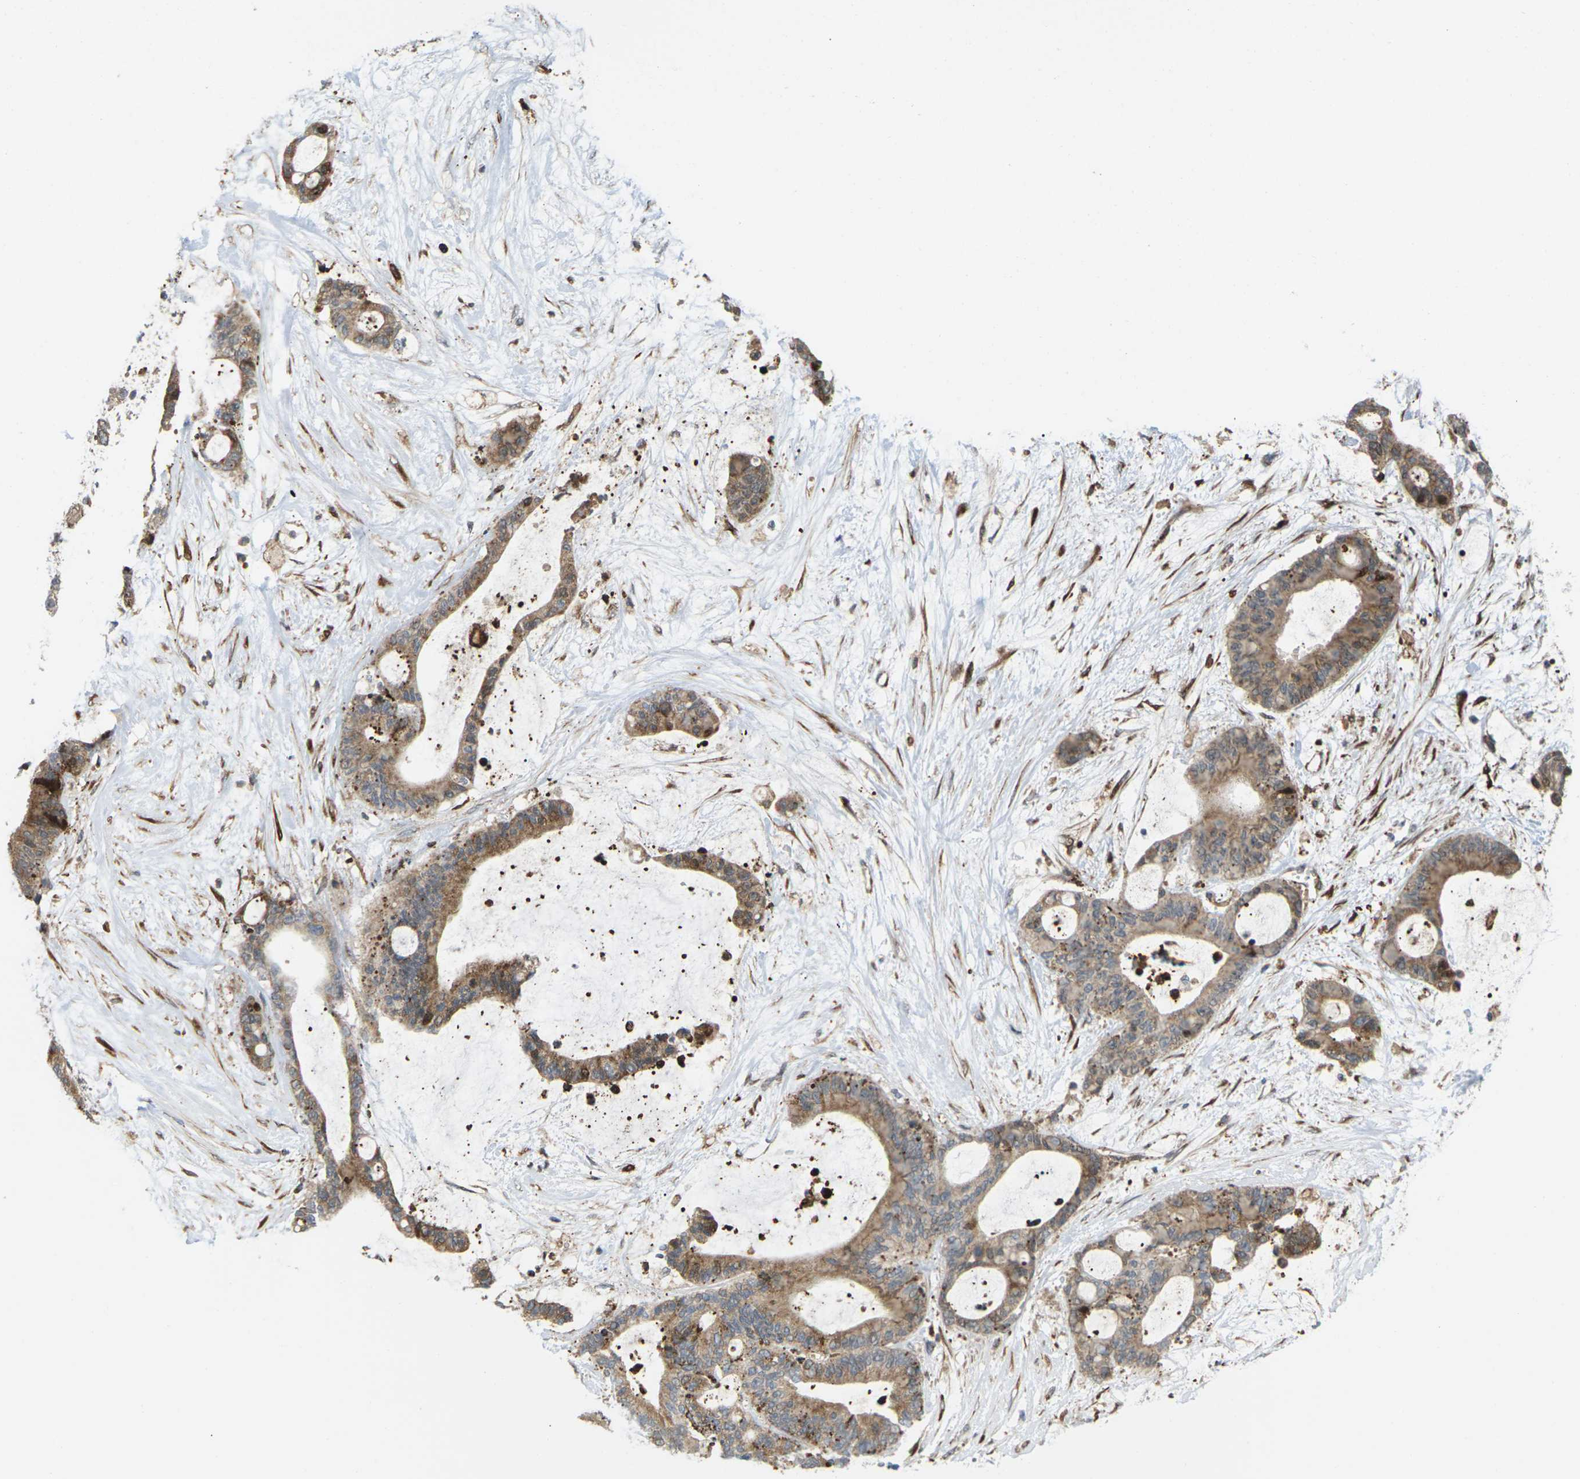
{"staining": {"intensity": "moderate", "quantity": ">75%", "location": "cytoplasmic/membranous"}, "tissue": "liver cancer", "cell_type": "Tumor cells", "image_type": "cancer", "snomed": [{"axis": "morphology", "description": "Cholangiocarcinoma"}, {"axis": "topography", "description": "Liver"}], "caption": "Approximately >75% of tumor cells in liver cancer demonstrate moderate cytoplasmic/membranous protein expression as visualized by brown immunohistochemical staining.", "gene": "ROBO1", "patient": {"sex": "female", "age": 73}}